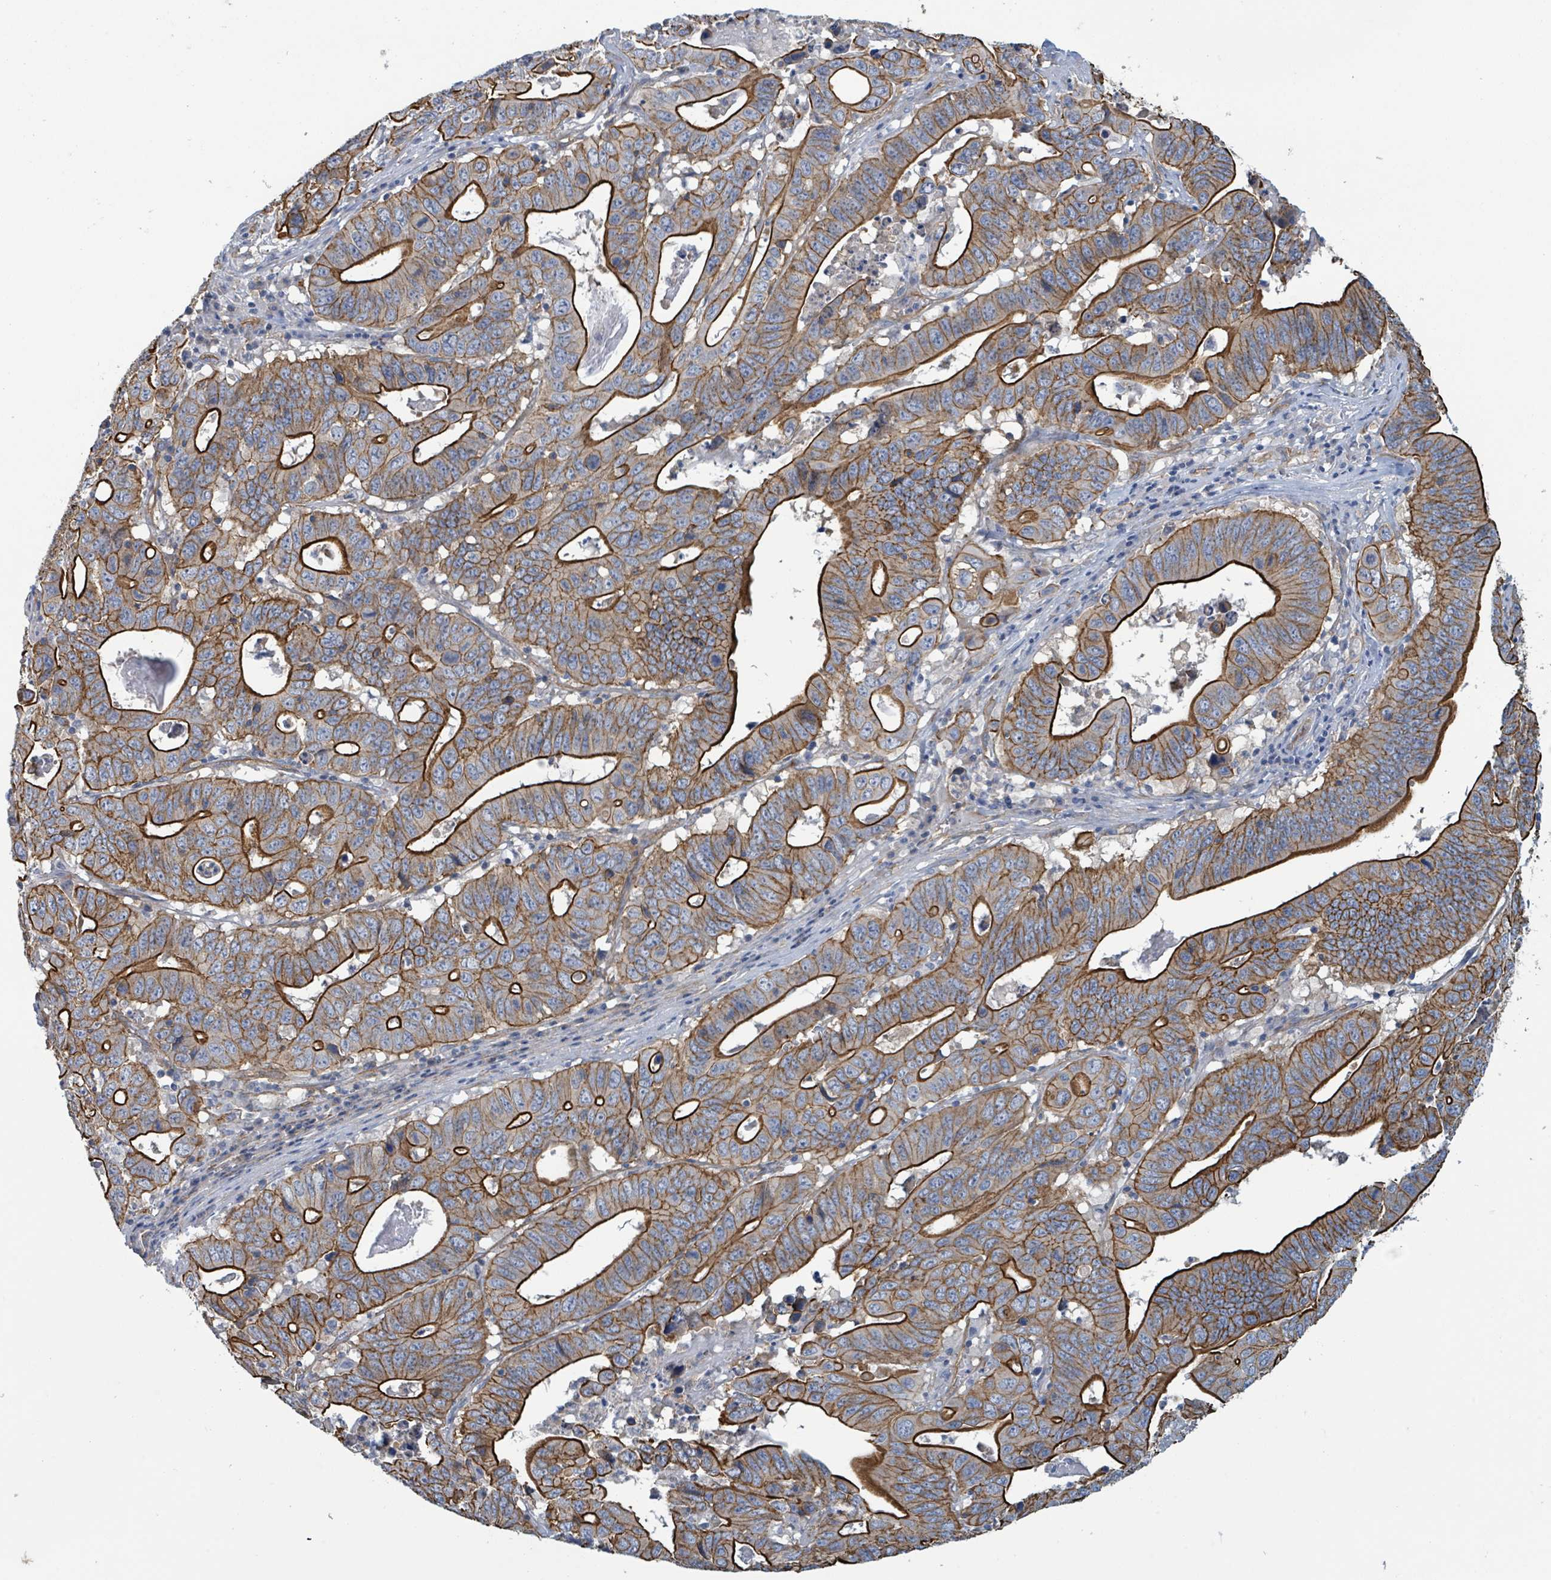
{"staining": {"intensity": "strong", "quantity": ">75%", "location": "cytoplasmic/membranous"}, "tissue": "lung cancer", "cell_type": "Tumor cells", "image_type": "cancer", "snomed": [{"axis": "morphology", "description": "Adenocarcinoma, NOS"}, {"axis": "topography", "description": "Lung"}], "caption": "Protein expression analysis of human lung cancer (adenocarcinoma) reveals strong cytoplasmic/membranous staining in approximately >75% of tumor cells.", "gene": "LDOC1", "patient": {"sex": "female", "age": 60}}